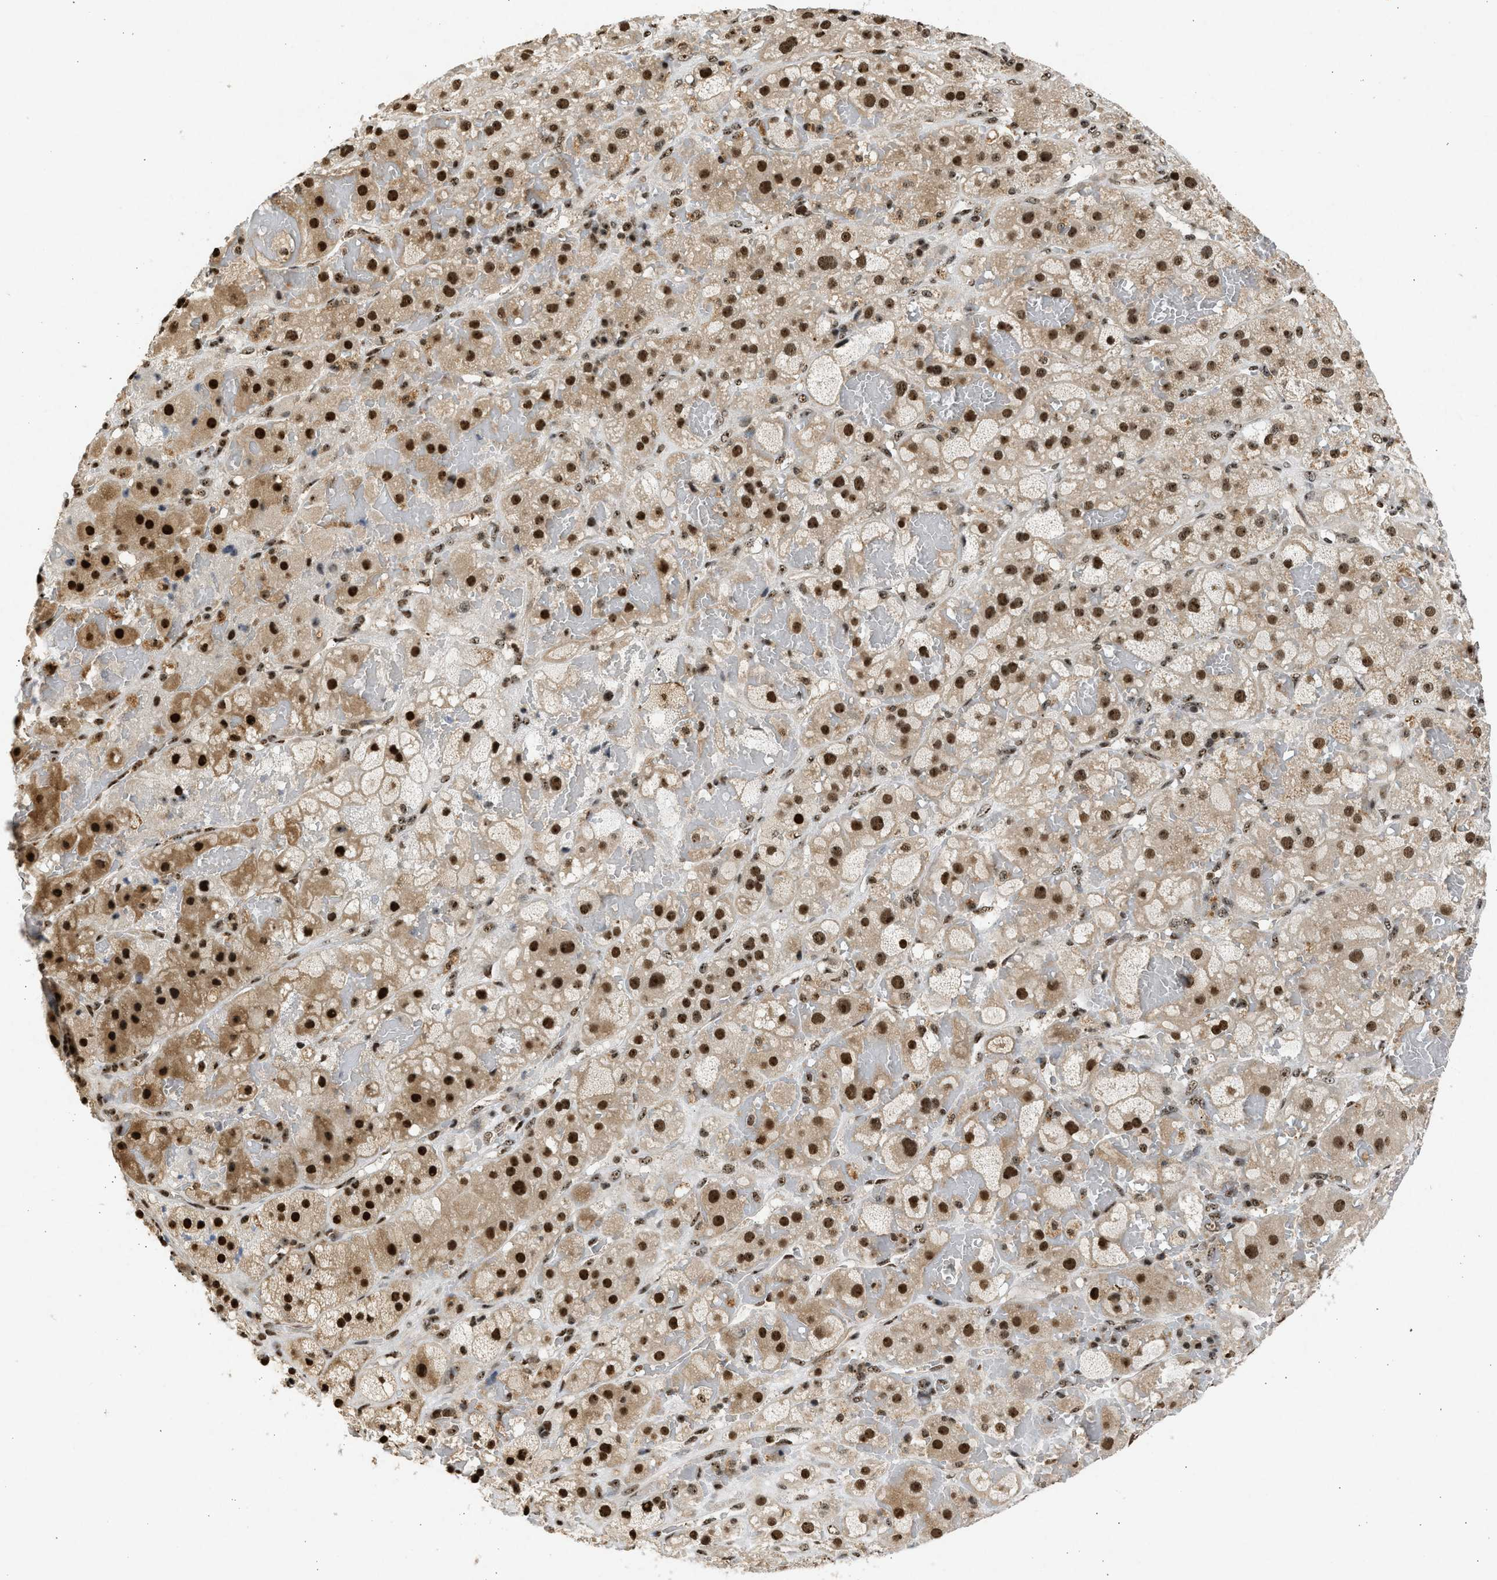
{"staining": {"intensity": "strong", "quantity": ">75%", "location": "cytoplasmic/membranous,nuclear"}, "tissue": "adrenal gland", "cell_type": "Glandular cells", "image_type": "normal", "snomed": [{"axis": "morphology", "description": "Normal tissue, NOS"}, {"axis": "topography", "description": "Adrenal gland"}], "caption": "Human adrenal gland stained with a brown dye demonstrates strong cytoplasmic/membranous,nuclear positive positivity in approximately >75% of glandular cells.", "gene": "TFDP2", "patient": {"sex": "female", "age": 47}}